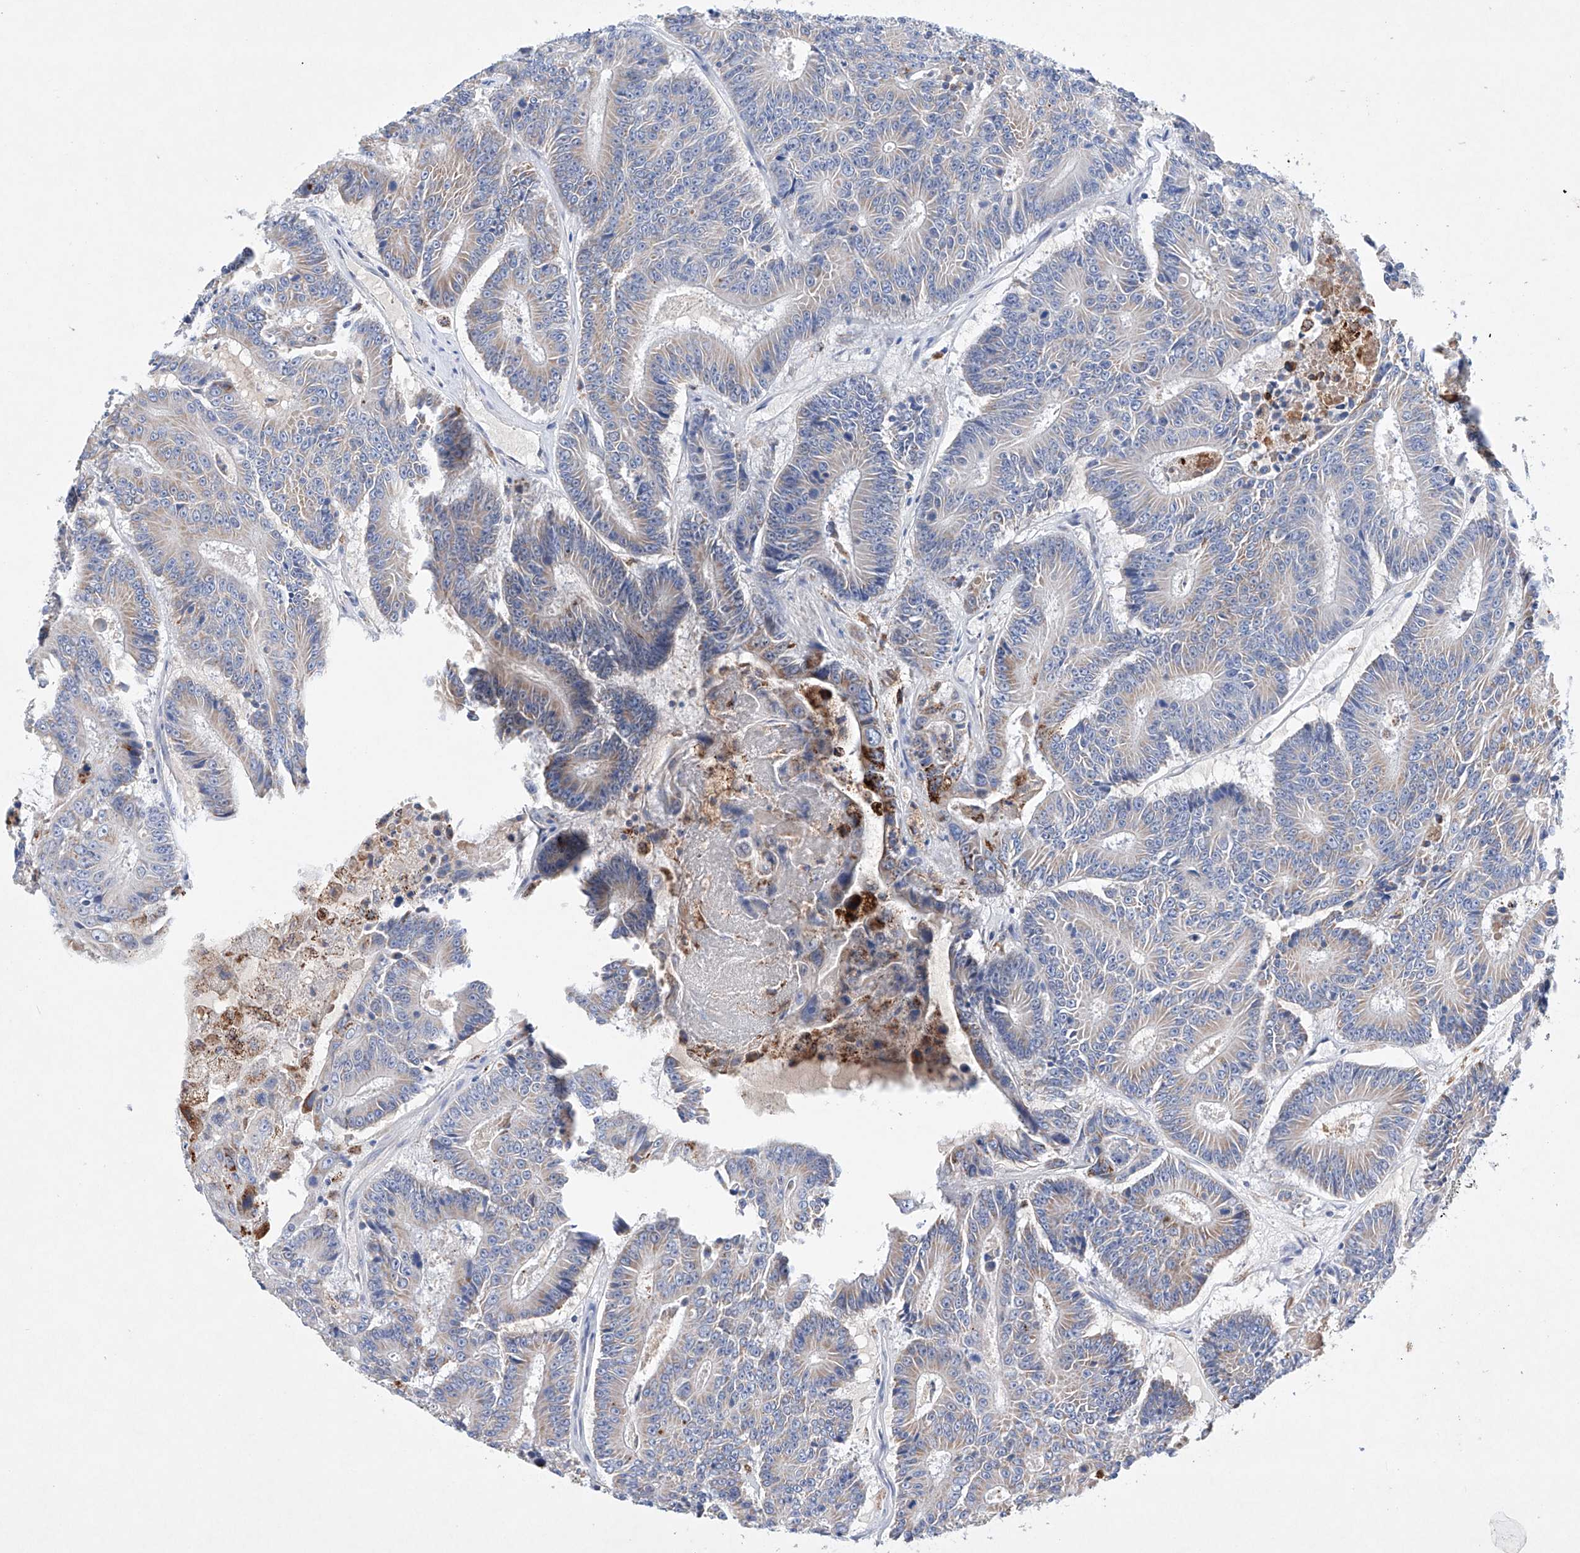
{"staining": {"intensity": "moderate", "quantity": "<25%", "location": "cytoplasmic/membranous"}, "tissue": "colorectal cancer", "cell_type": "Tumor cells", "image_type": "cancer", "snomed": [{"axis": "morphology", "description": "Adenocarcinoma, NOS"}, {"axis": "topography", "description": "Colon"}], "caption": "The histopathology image demonstrates a brown stain indicating the presence of a protein in the cytoplasmic/membranous of tumor cells in colorectal cancer (adenocarcinoma).", "gene": "NRROS", "patient": {"sex": "male", "age": 83}}